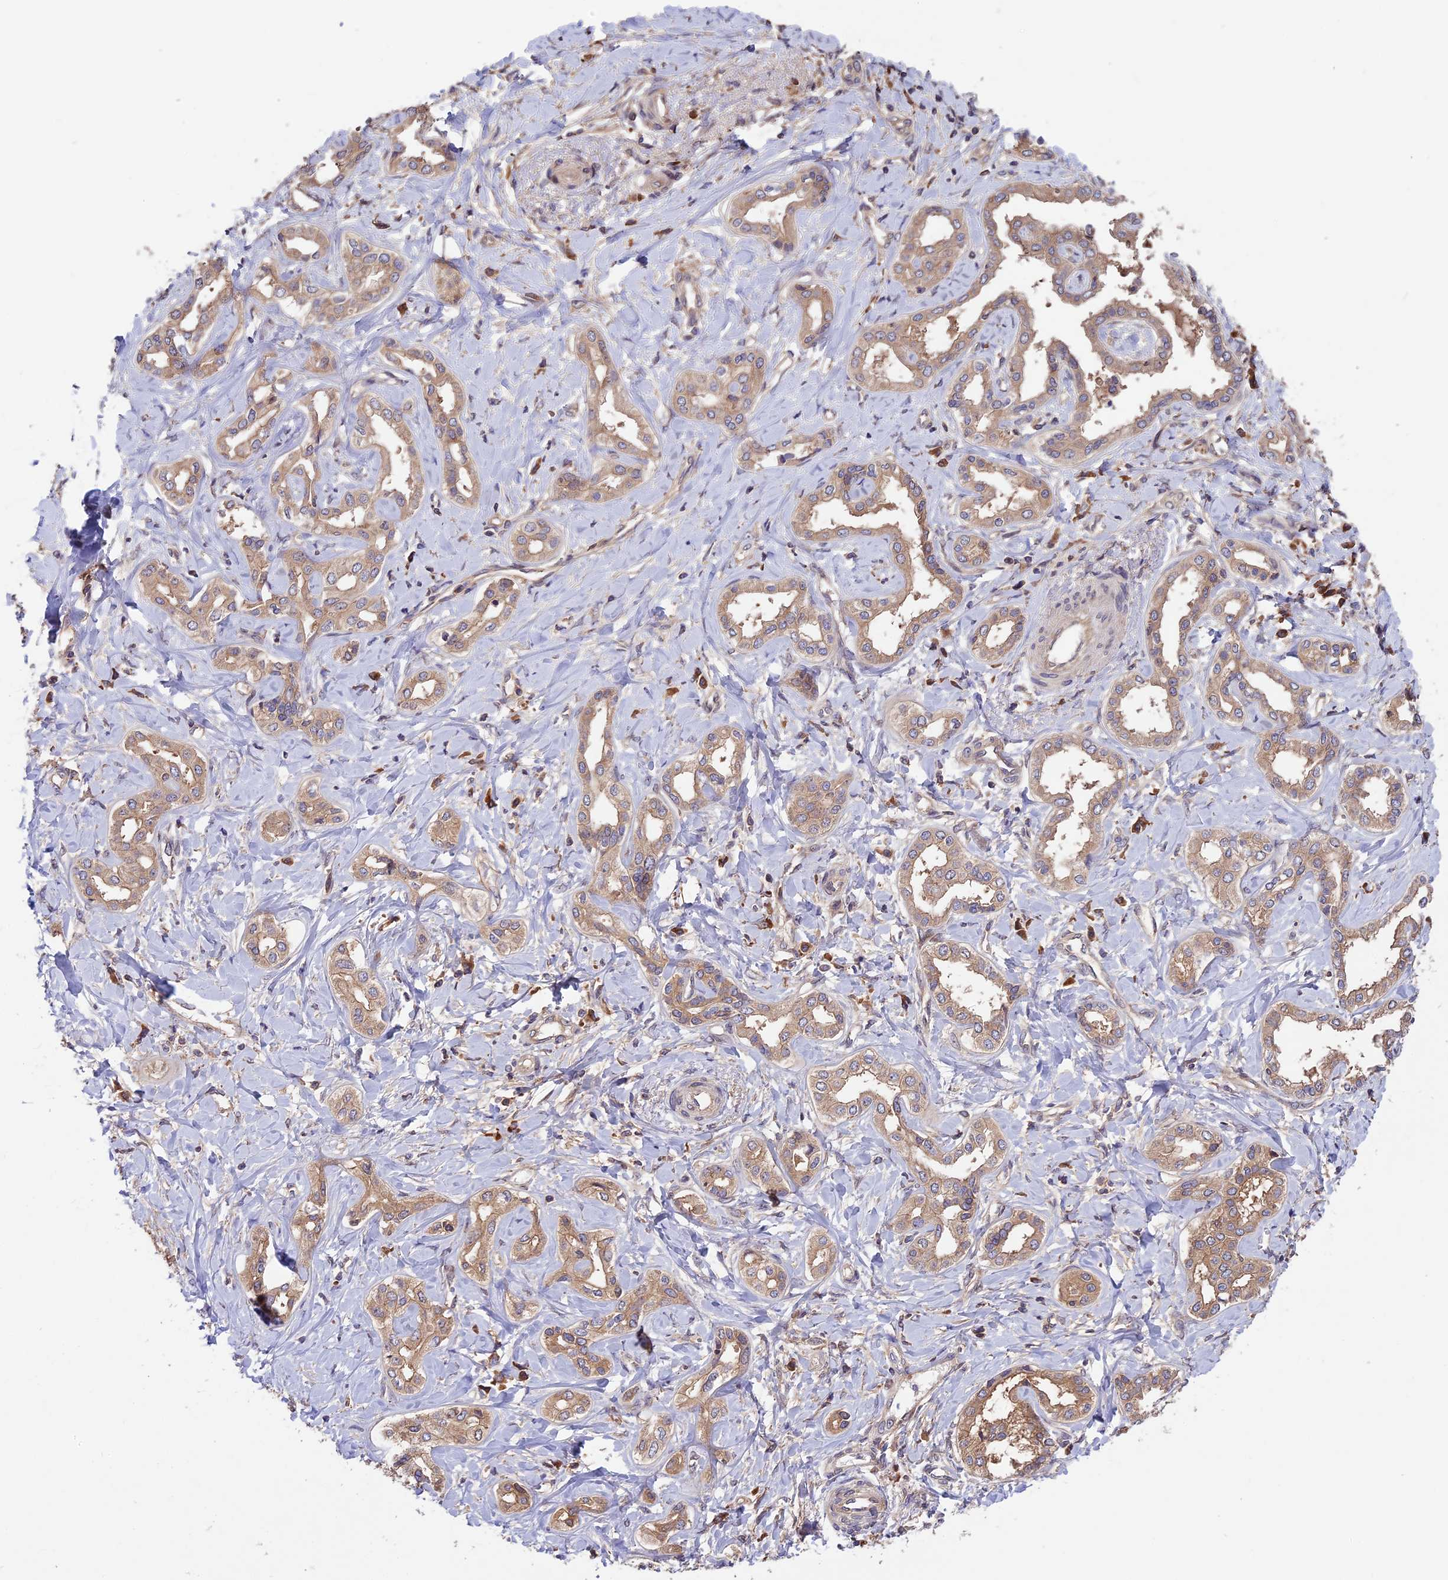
{"staining": {"intensity": "weak", "quantity": ">75%", "location": "cytoplasmic/membranous"}, "tissue": "liver cancer", "cell_type": "Tumor cells", "image_type": "cancer", "snomed": [{"axis": "morphology", "description": "Cholangiocarcinoma"}, {"axis": "topography", "description": "Liver"}], "caption": "Human liver cholangiocarcinoma stained with a protein marker demonstrates weak staining in tumor cells.", "gene": "SETD6", "patient": {"sex": "female", "age": 77}}